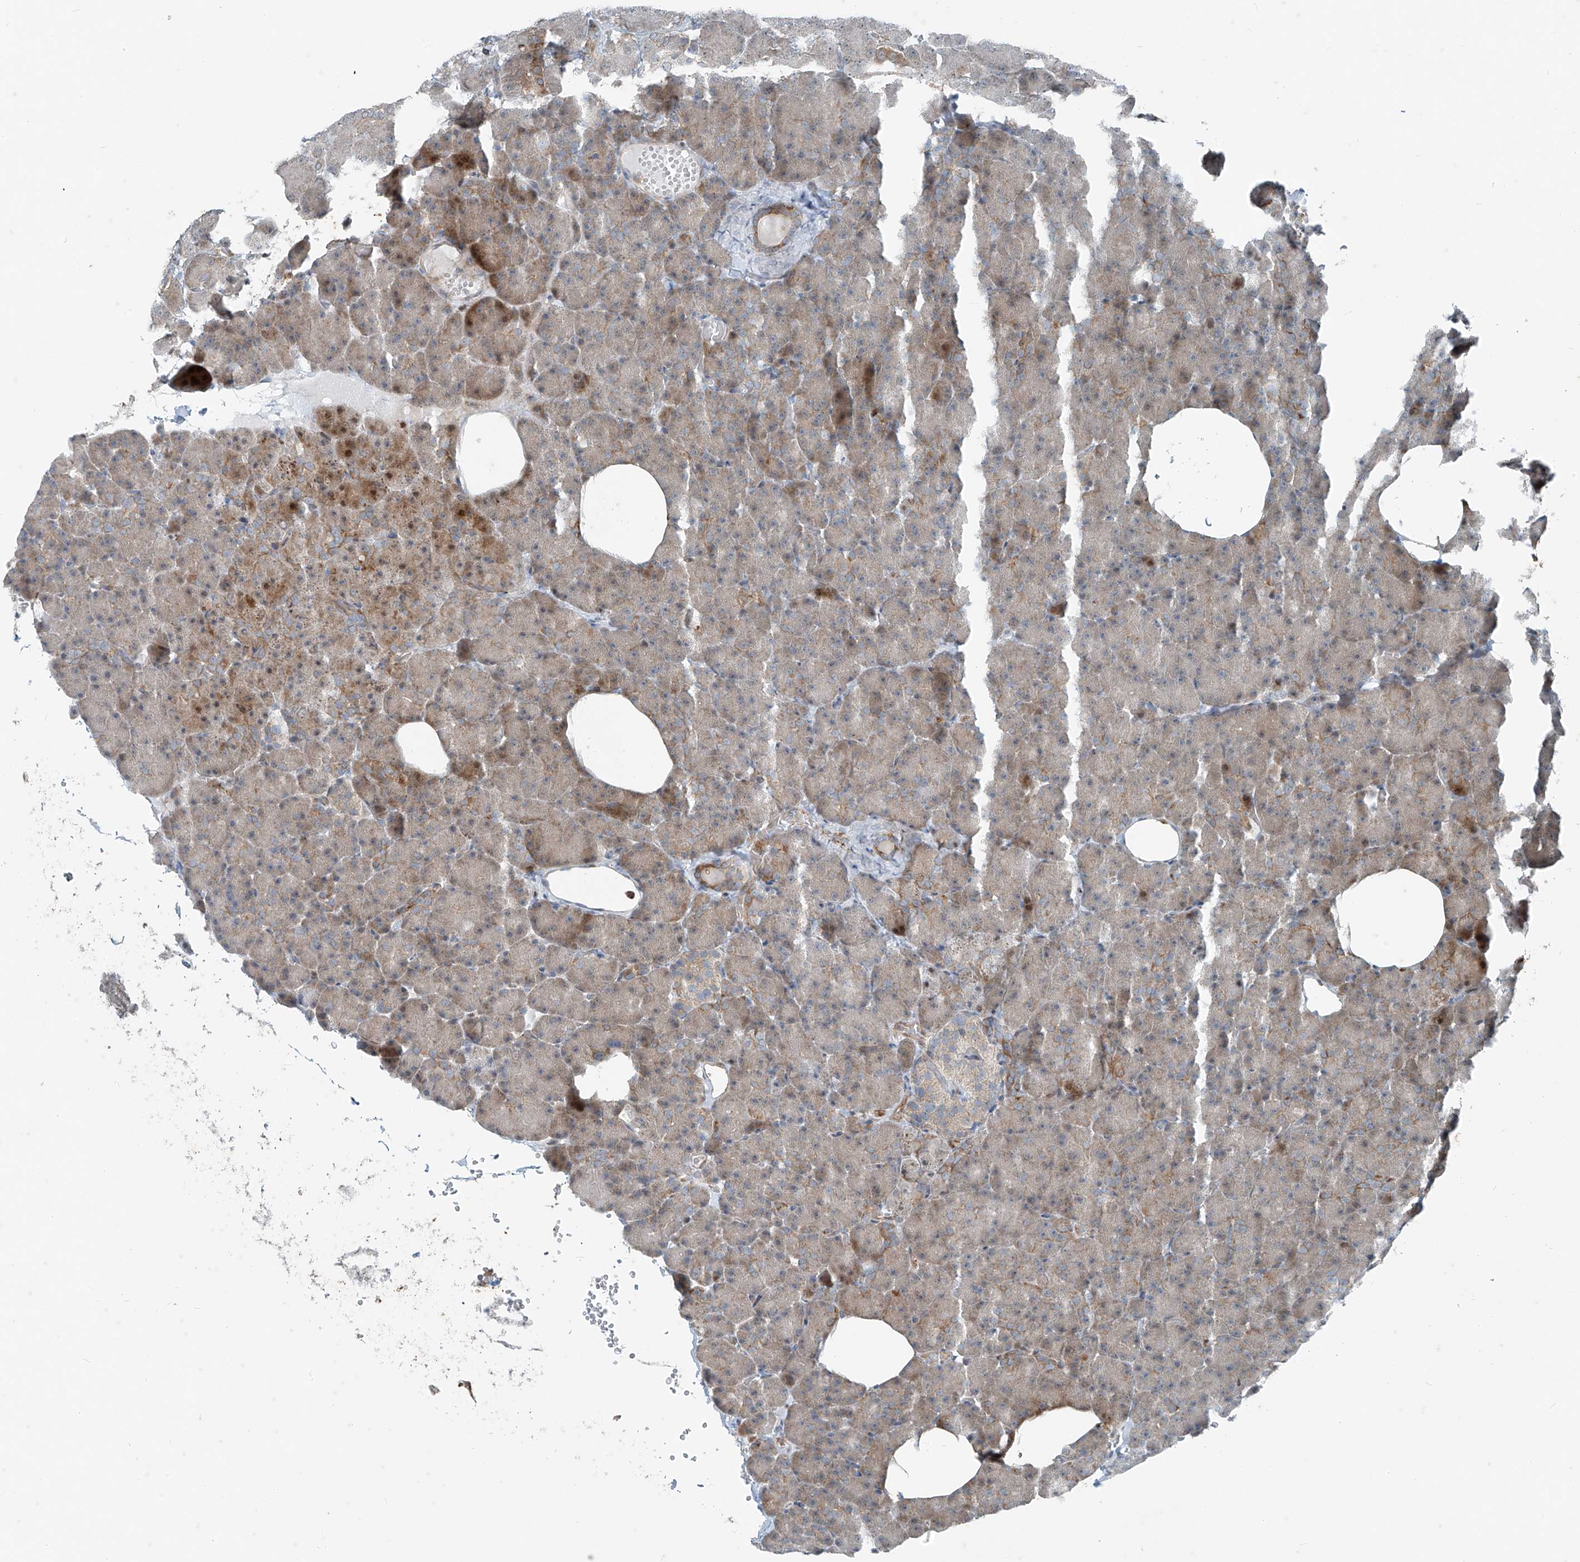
{"staining": {"intensity": "moderate", "quantity": "<25%", "location": "cytoplasmic/membranous,nuclear"}, "tissue": "pancreas", "cell_type": "Exocrine glandular cells", "image_type": "normal", "snomed": [{"axis": "morphology", "description": "Normal tissue, NOS"}, {"axis": "morphology", "description": "Carcinoid, malignant, NOS"}, {"axis": "topography", "description": "Pancreas"}], "caption": "Unremarkable pancreas demonstrates moderate cytoplasmic/membranous,nuclear expression in about <25% of exocrine glandular cells, visualized by immunohistochemistry. Using DAB (brown) and hematoxylin (blue) stains, captured at high magnification using brightfield microscopy.", "gene": "PPCS", "patient": {"sex": "female", "age": 35}}